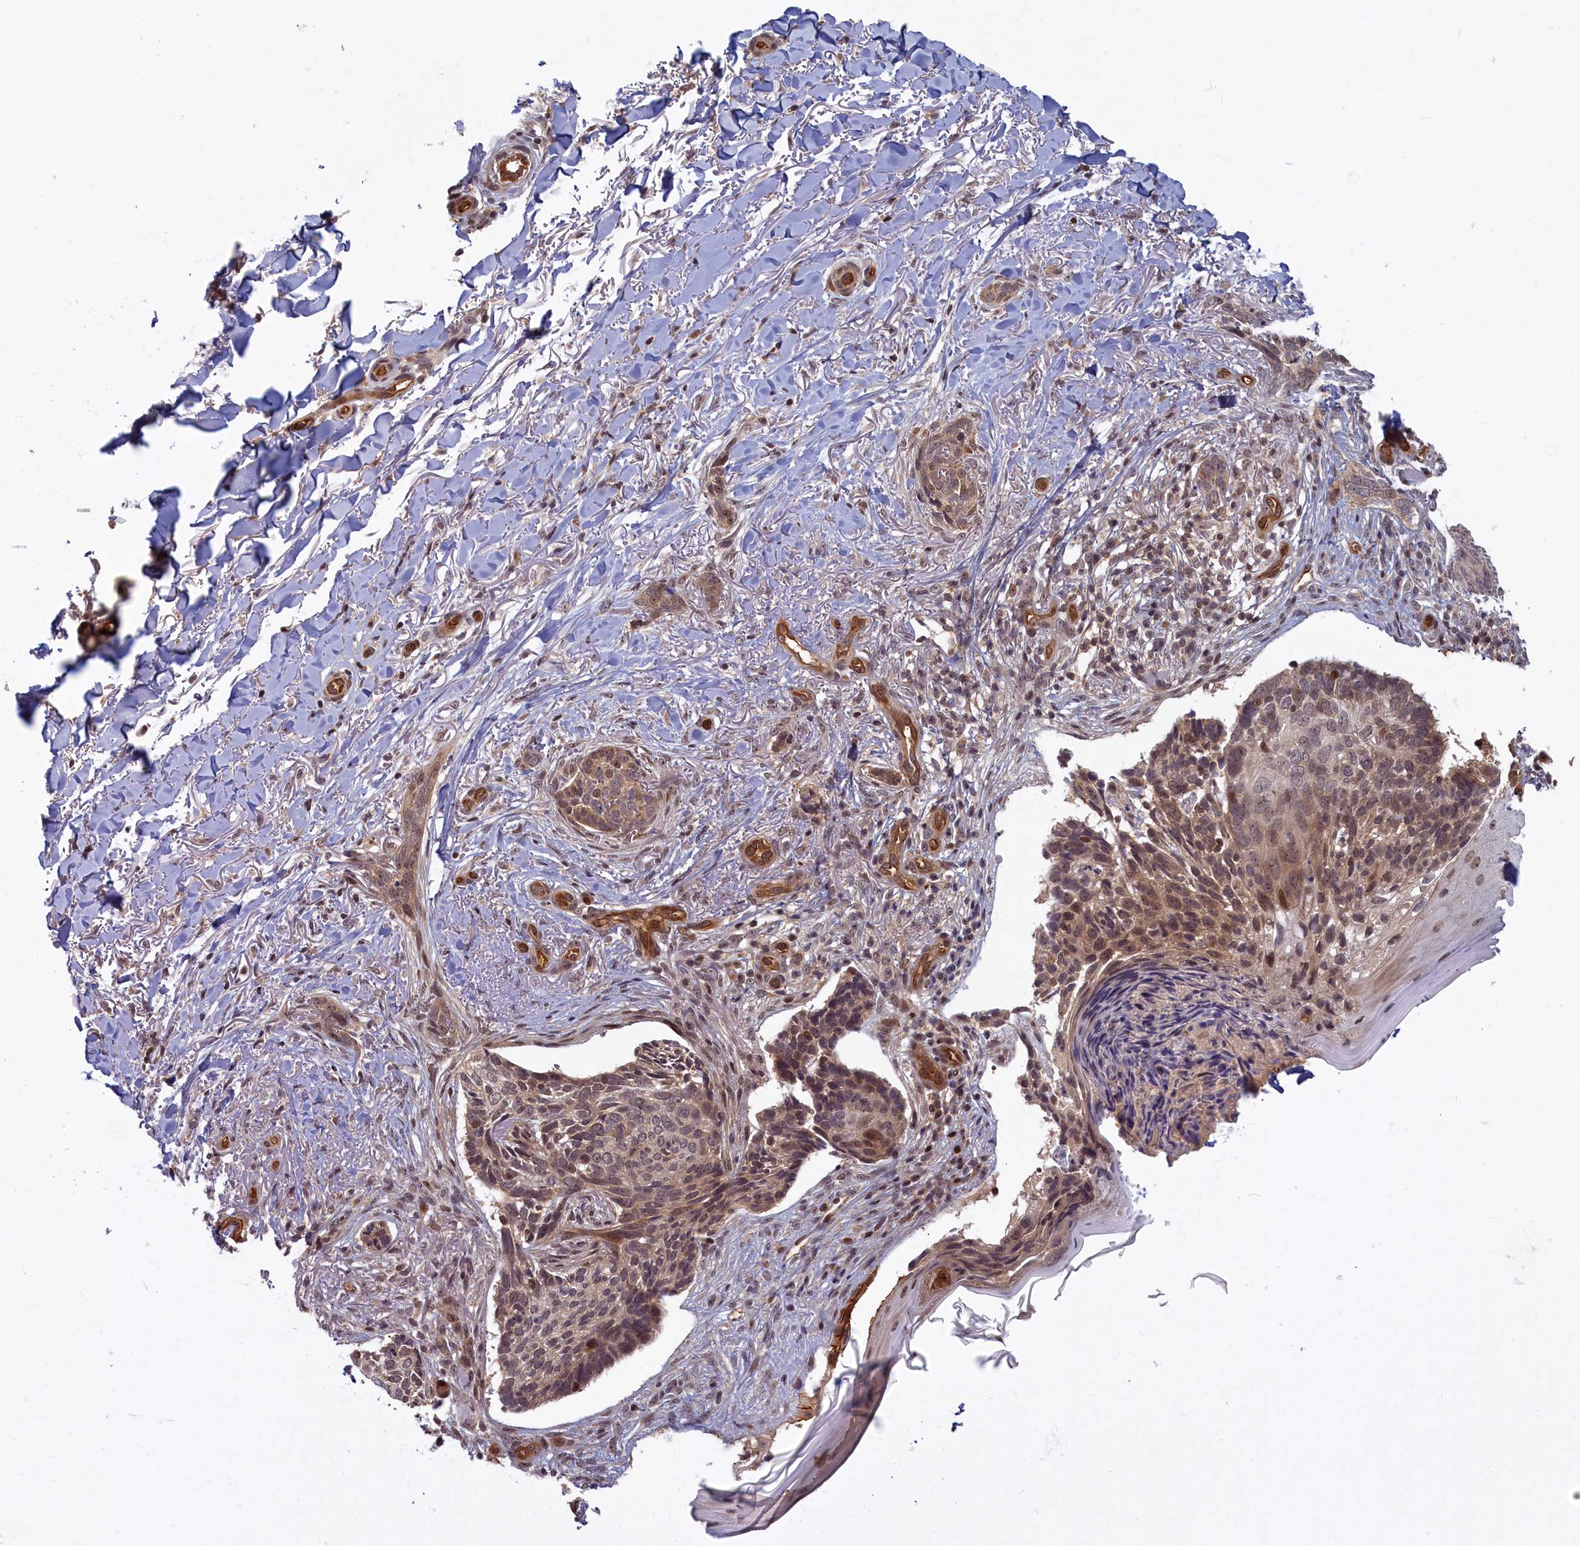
{"staining": {"intensity": "weak", "quantity": ">75%", "location": "cytoplasmic/membranous,nuclear"}, "tissue": "skin cancer", "cell_type": "Tumor cells", "image_type": "cancer", "snomed": [{"axis": "morphology", "description": "Normal tissue, NOS"}, {"axis": "morphology", "description": "Basal cell carcinoma"}, {"axis": "topography", "description": "Skin"}], "caption": "Human basal cell carcinoma (skin) stained for a protein (brown) demonstrates weak cytoplasmic/membranous and nuclear positive positivity in approximately >75% of tumor cells.", "gene": "SNRK", "patient": {"sex": "female", "age": 67}}